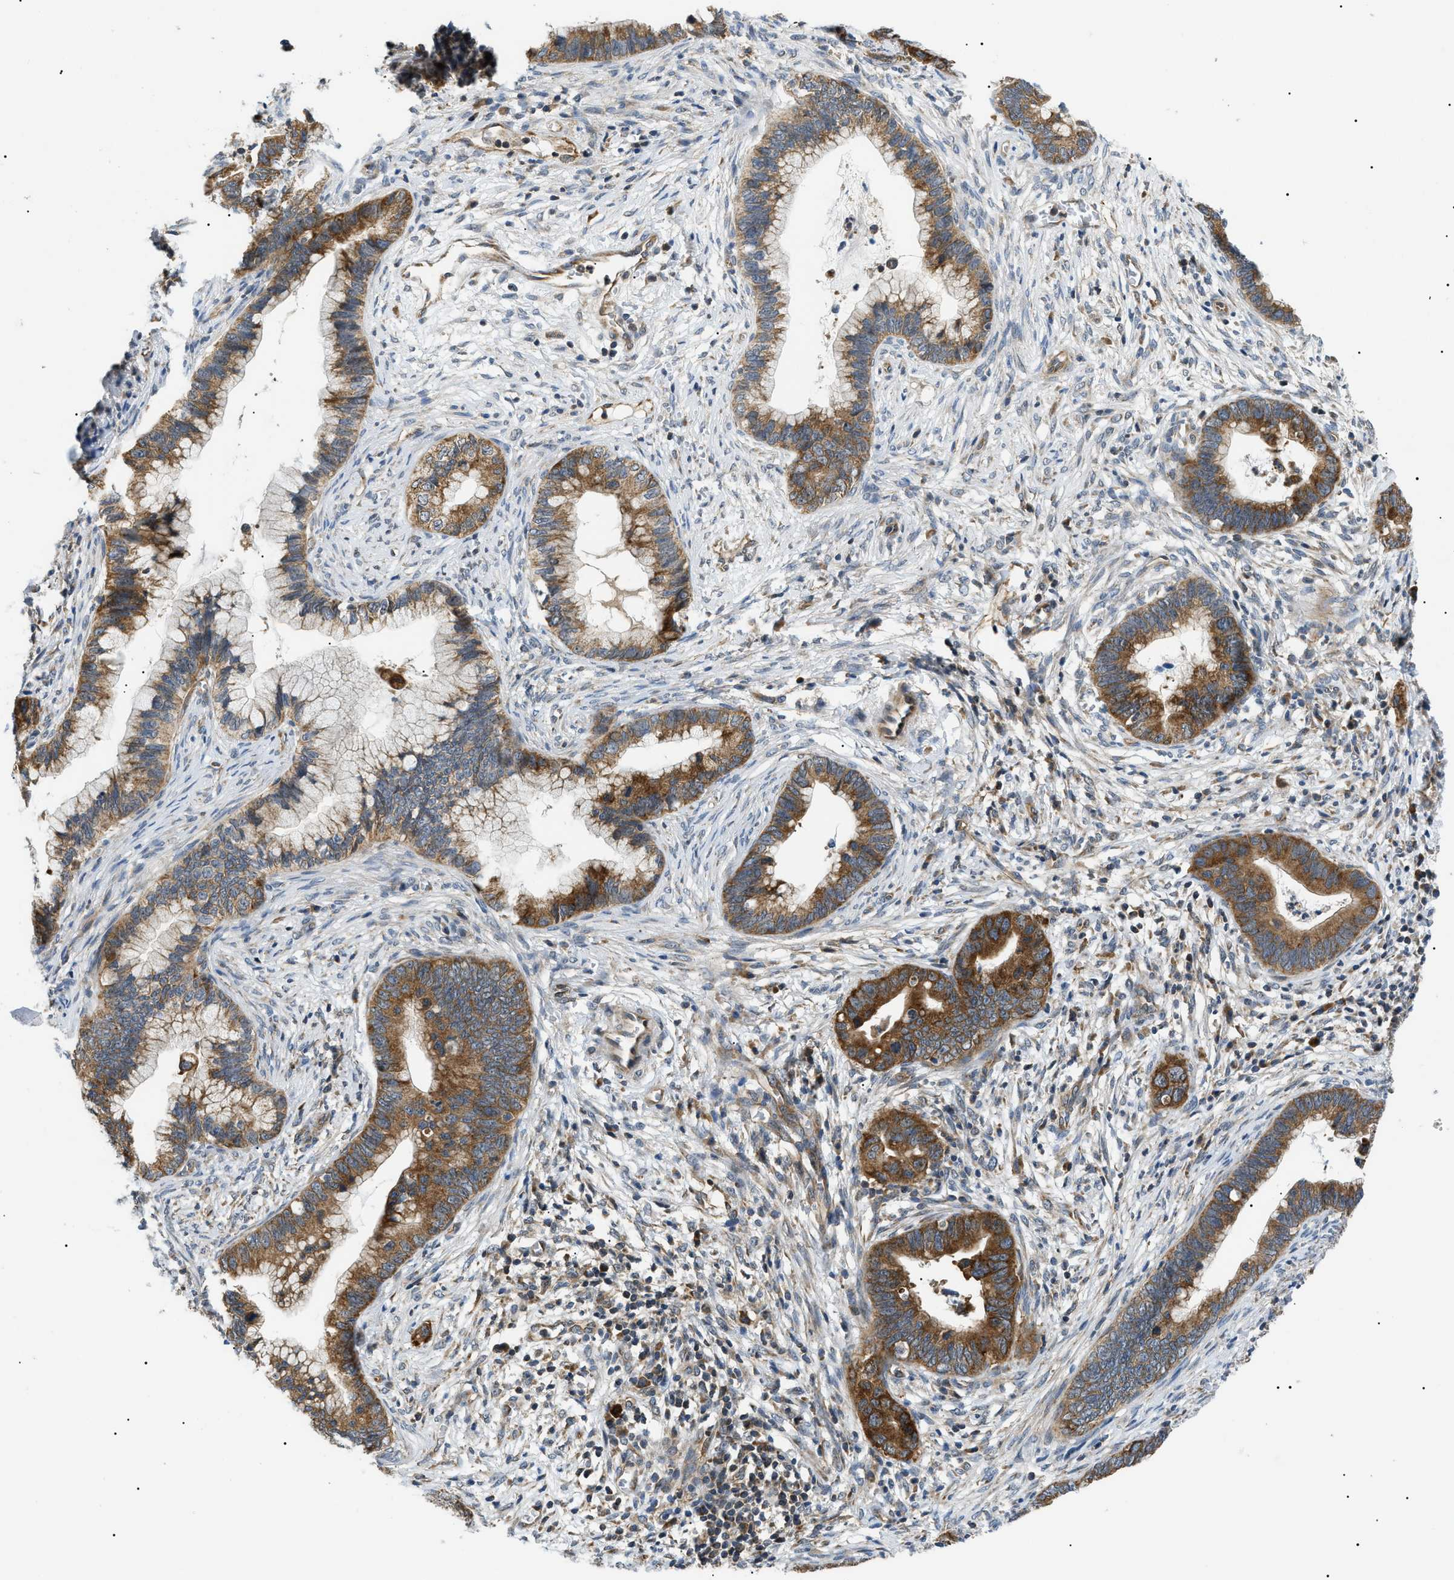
{"staining": {"intensity": "moderate", "quantity": ">75%", "location": "cytoplasmic/membranous"}, "tissue": "cervical cancer", "cell_type": "Tumor cells", "image_type": "cancer", "snomed": [{"axis": "morphology", "description": "Adenocarcinoma, NOS"}, {"axis": "topography", "description": "Cervix"}], "caption": "This photomicrograph exhibits immunohistochemistry staining of cervical cancer (adenocarcinoma), with medium moderate cytoplasmic/membranous staining in approximately >75% of tumor cells.", "gene": "SRPK1", "patient": {"sex": "female", "age": 44}}